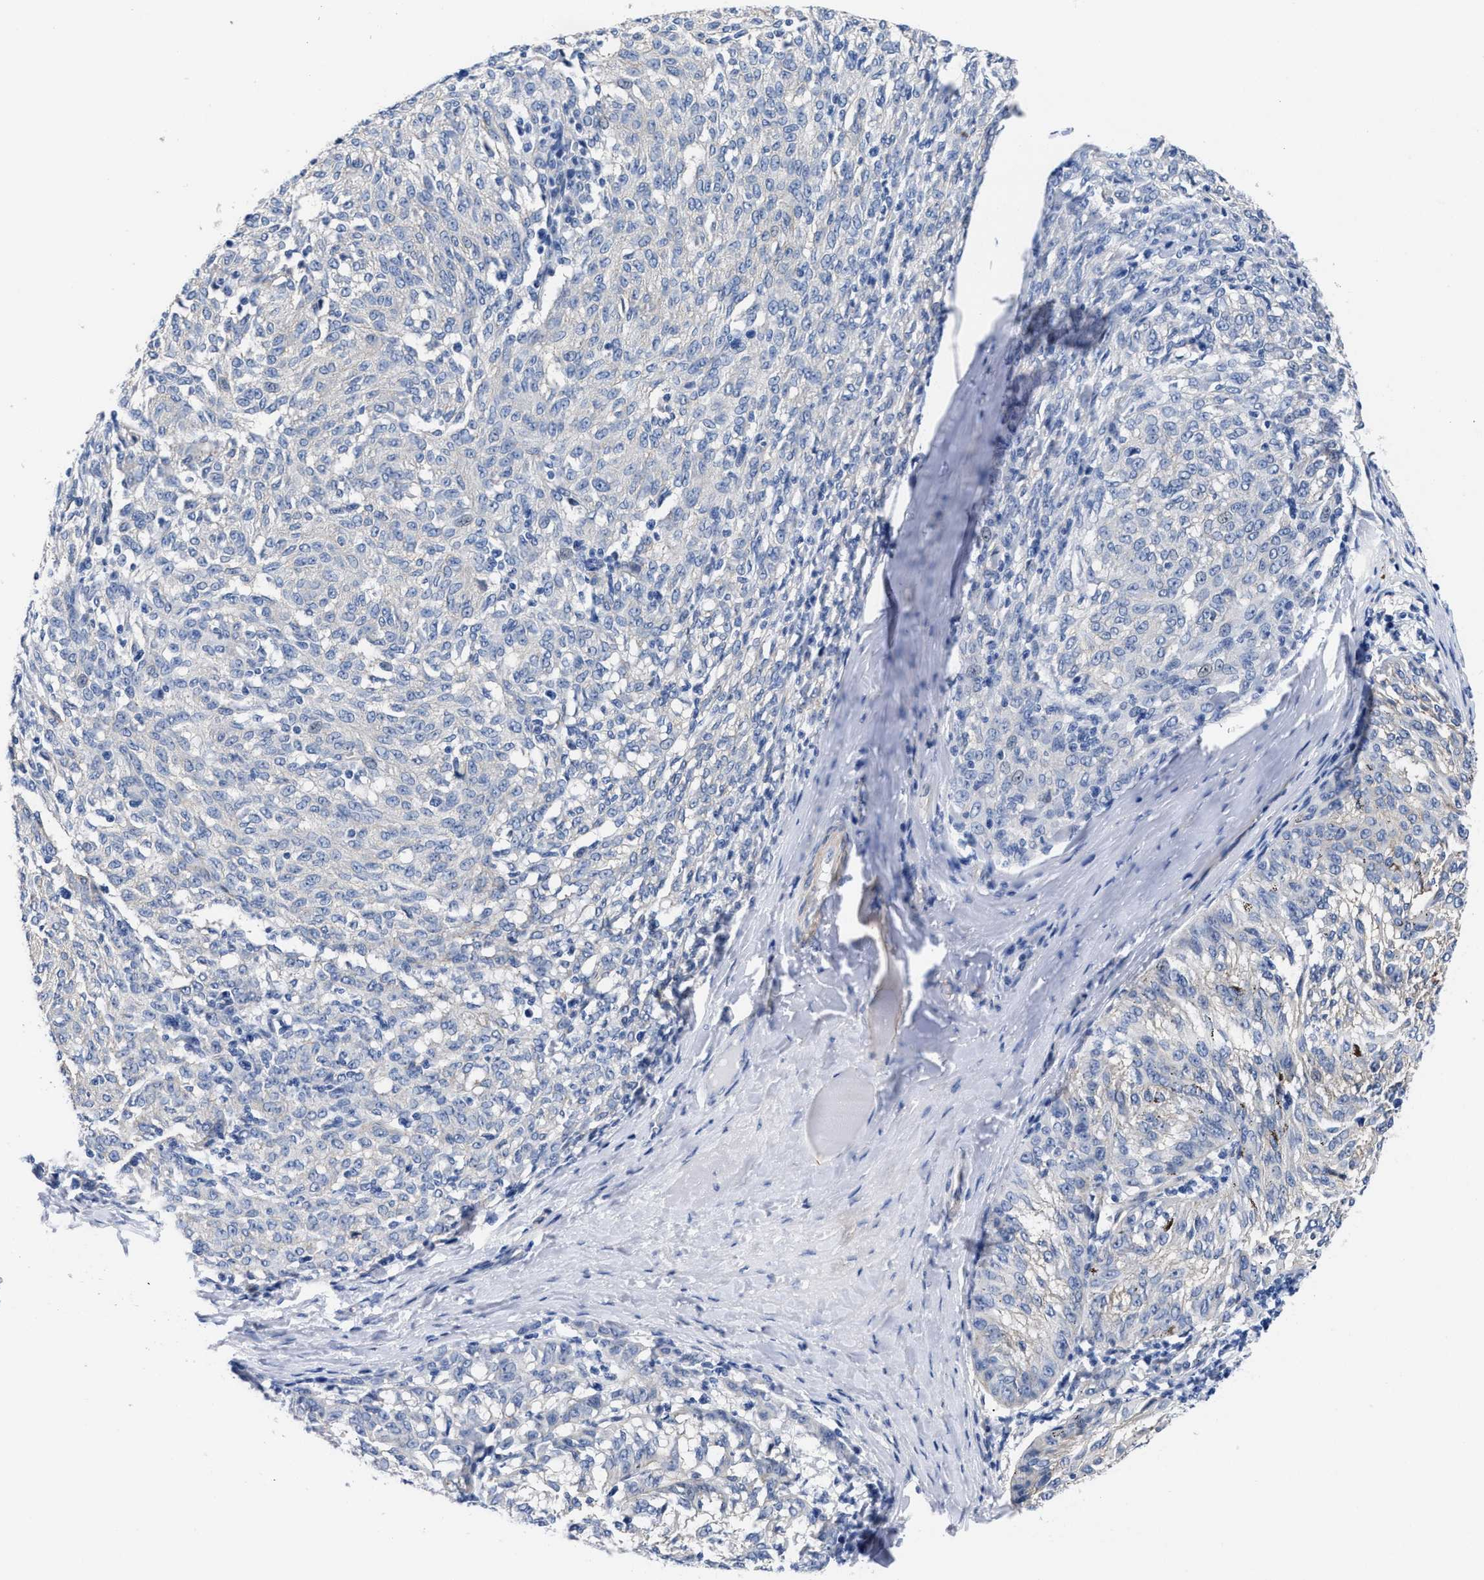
{"staining": {"intensity": "negative", "quantity": "none", "location": "none"}, "tissue": "melanoma", "cell_type": "Tumor cells", "image_type": "cancer", "snomed": [{"axis": "morphology", "description": "Malignant melanoma, NOS"}, {"axis": "topography", "description": "Skin"}], "caption": "Immunohistochemistry (IHC) of melanoma demonstrates no positivity in tumor cells.", "gene": "TRIM29", "patient": {"sex": "female", "age": 72}}